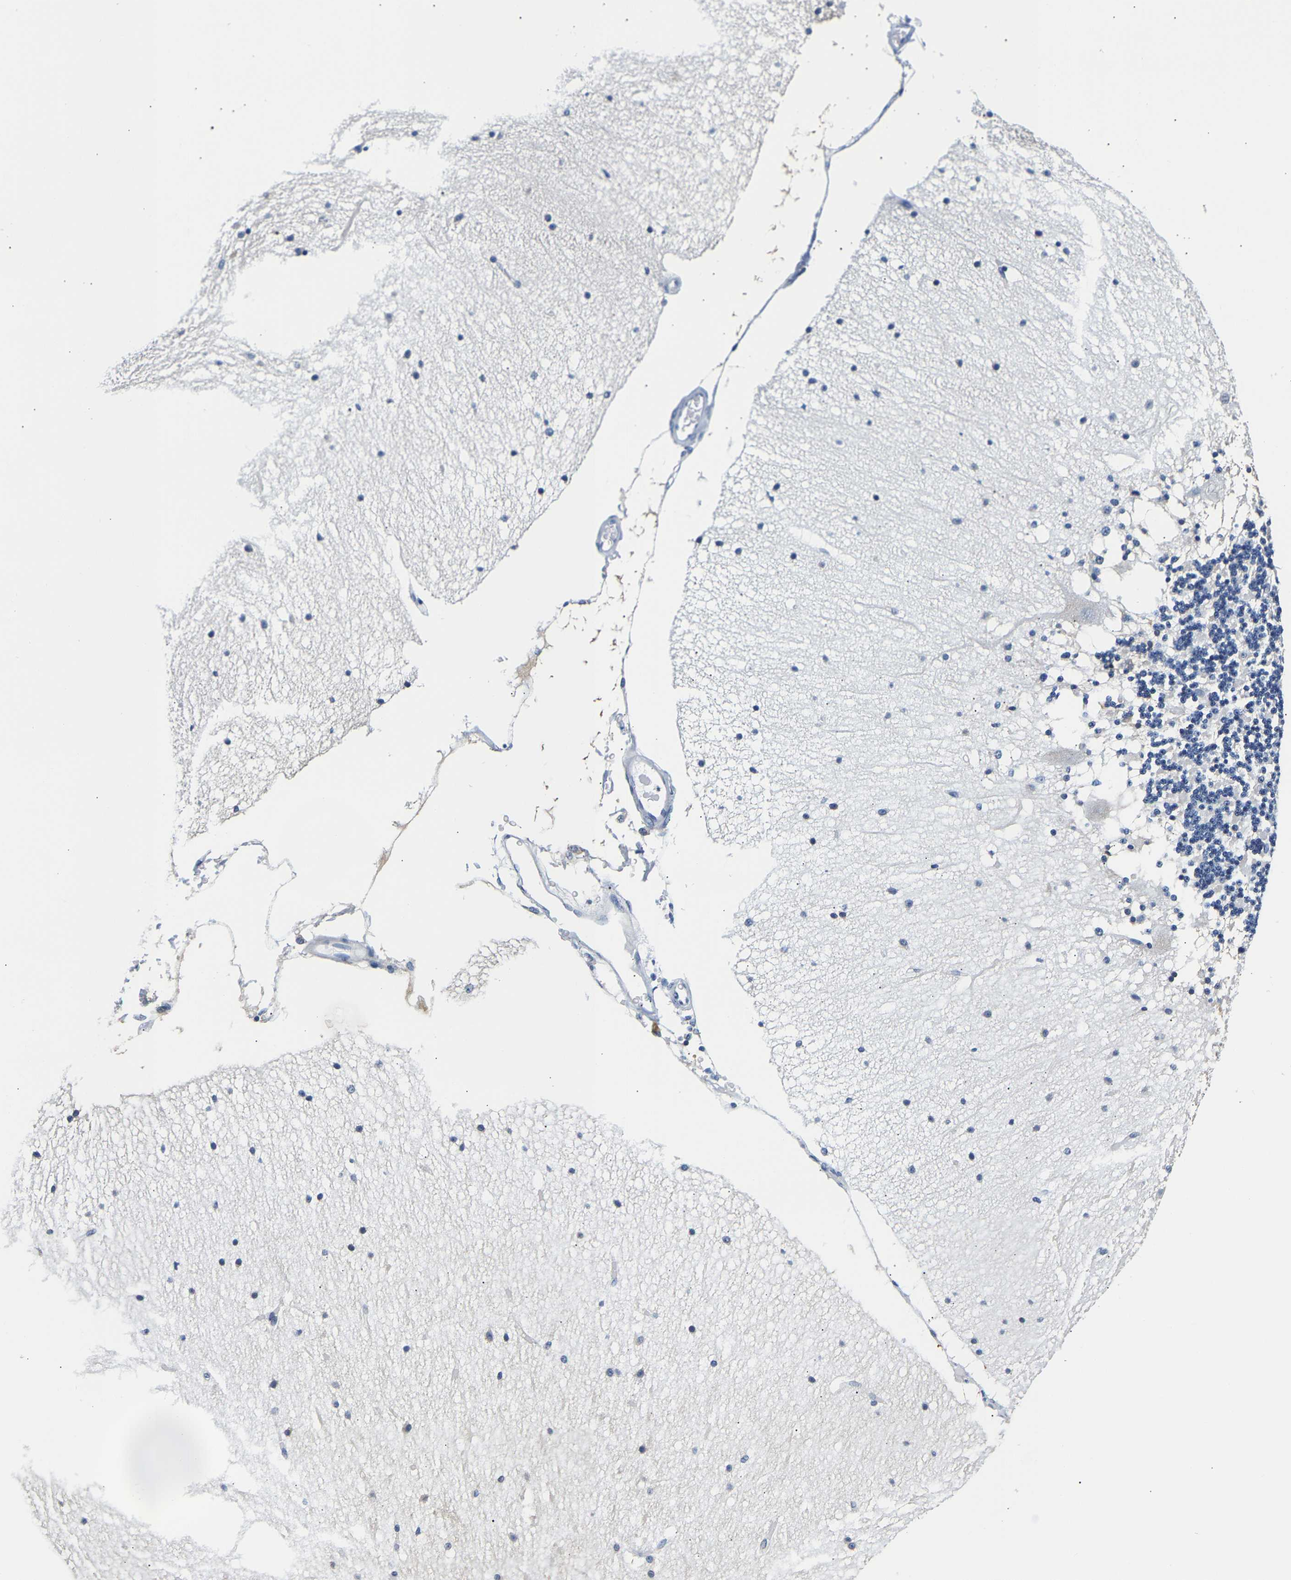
{"staining": {"intensity": "negative", "quantity": "none", "location": "none"}, "tissue": "cerebellum", "cell_type": "Cells in granular layer", "image_type": "normal", "snomed": [{"axis": "morphology", "description": "Normal tissue, NOS"}, {"axis": "topography", "description": "Cerebellum"}], "caption": "DAB (3,3'-diaminobenzidine) immunohistochemical staining of unremarkable human cerebellum displays no significant staining in cells in granular layer.", "gene": "UCHL3", "patient": {"sex": "female", "age": 54}}